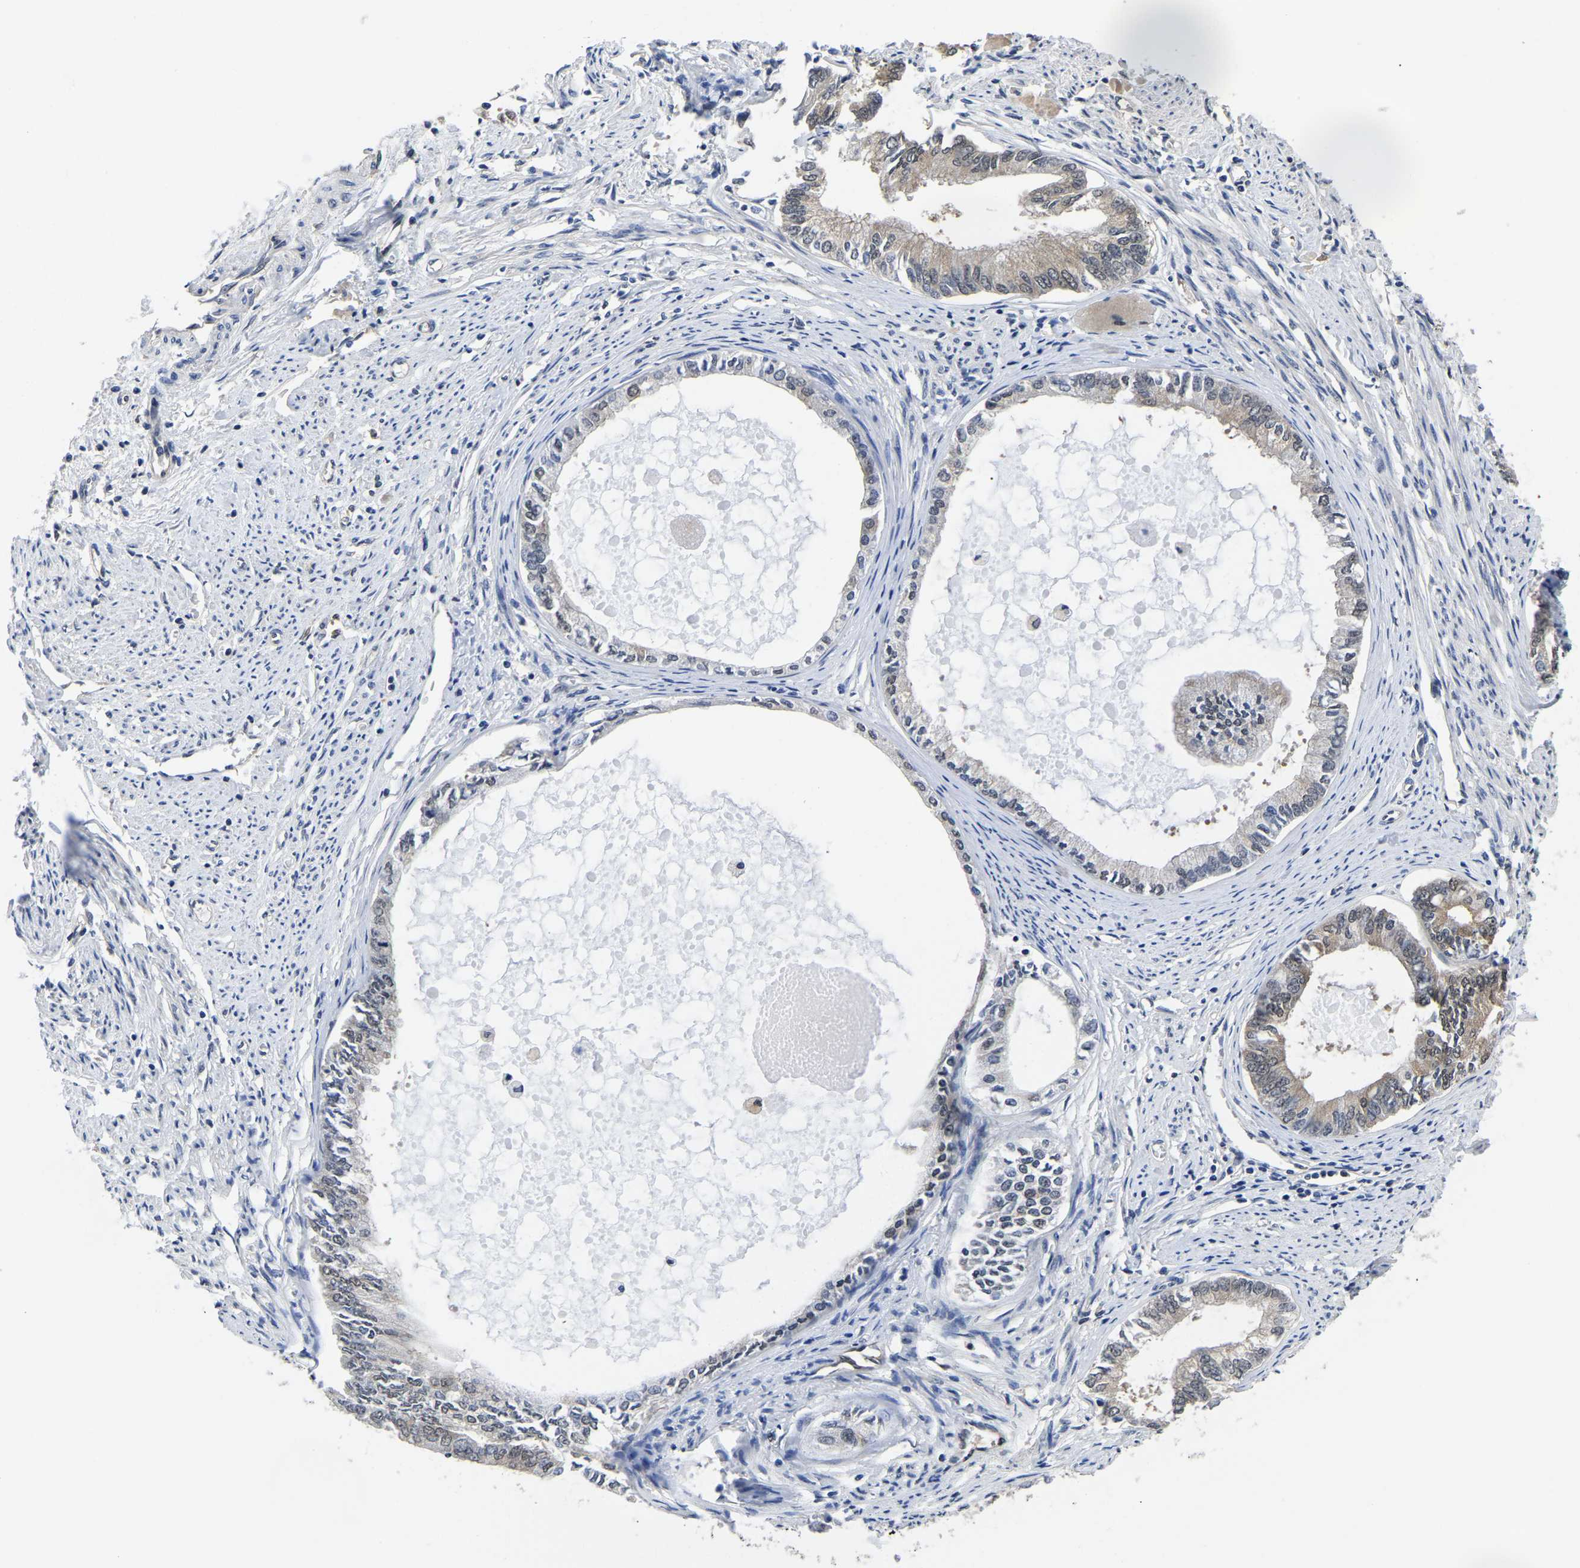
{"staining": {"intensity": "weak", "quantity": "25%-75%", "location": "cytoplasmic/membranous,nuclear"}, "tissue": "endometrial cancer", "cell_type": "Tumor cells", "image_type": "cancer", "snomed": [{"axis": "morphology", "description": "Adenocarcinoma, NOS"}, {"axis": "topography", "description": "Endometrium"}], "caption": "The photomicrograph reveals a brown stain indicating the presence of a protein in the cytoplasmic/membranous and nuclear of tumor cells in adenocarcinoma (endometrial).", "gene": "MCOLN2", "patient": {"sex": "female", "age": 86}}